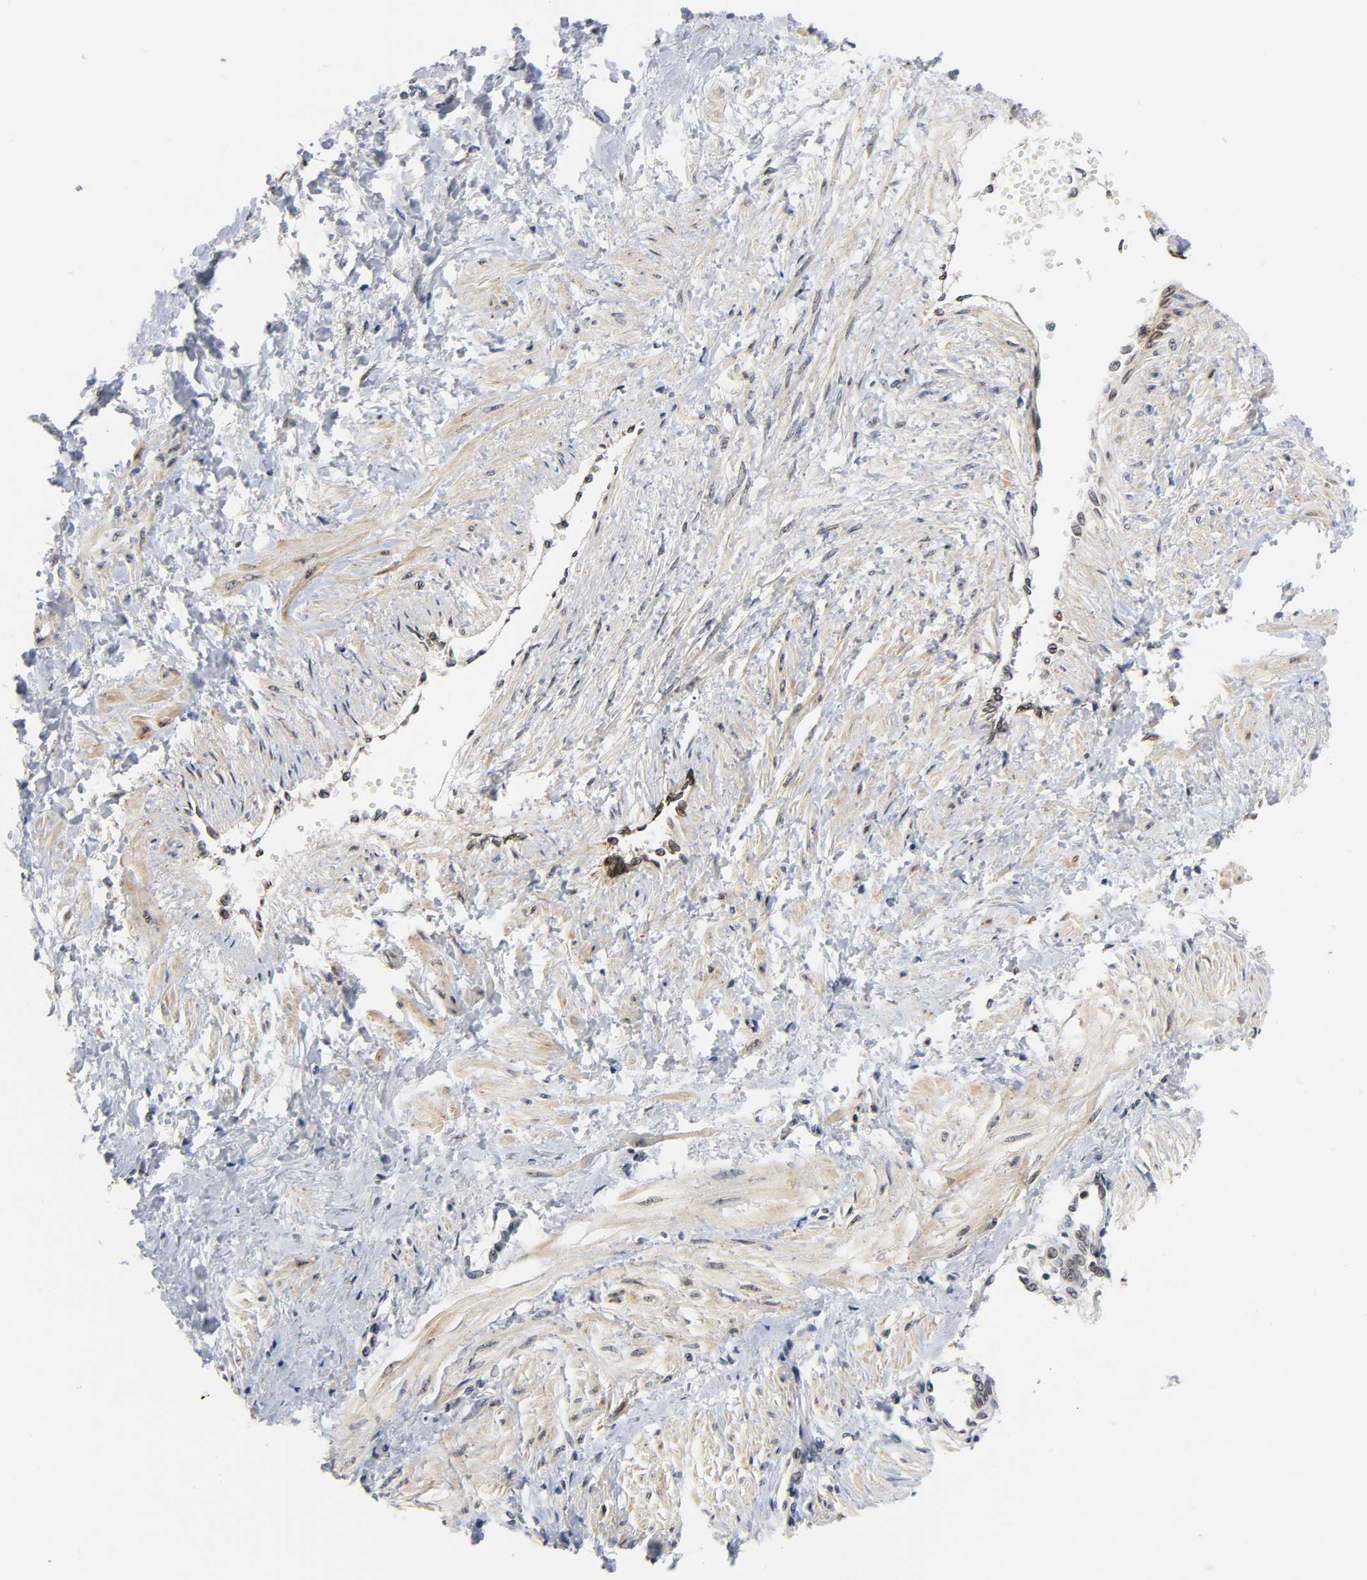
{"staining": {"intensity": "weak", "quantity": "25%-75%", "location": "cytoplasmic/membranous"}, "tissue": "smooth muscle", "cell_type": "Smooth muscle cells", "image_type": "normal", "snomed": [{"axis": "morphology", "description": "Normal tissue, NOS"}, {"axis": "topography", "description": "Smooth muscle"}, {"axis": "topography", "description": "Uterus"}], "caption": "Human smooth muscle stained with a brown dye demonstrates weak cytoplasmic/membranous positive positivity in about 25%-75% of smooth muscle cells.", "gene": "ASB6", "patient": {"sex": "female", "age": 39}}